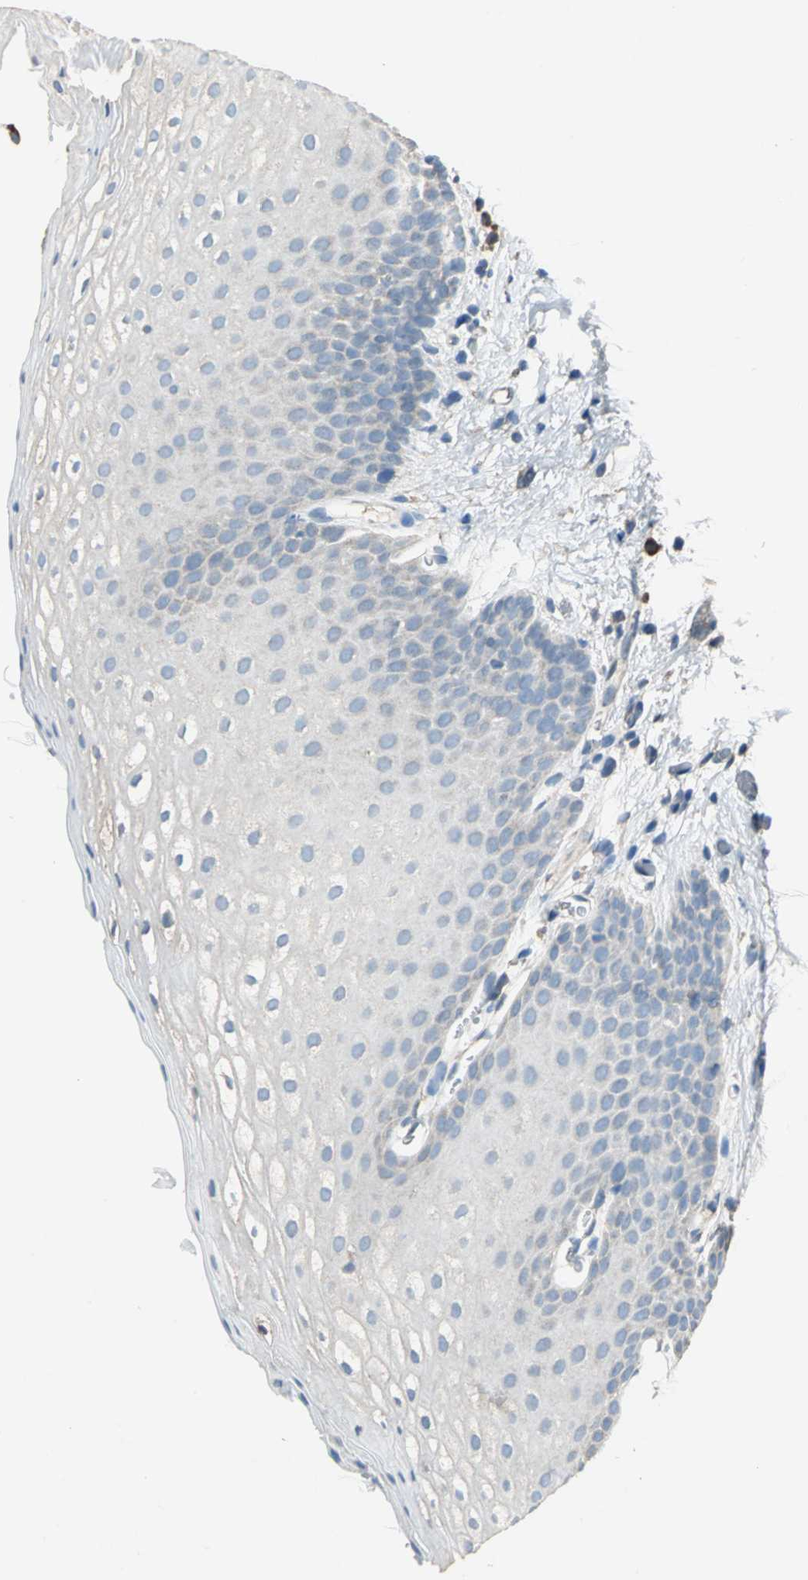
{"staining": {"intensity": "weak", "quantity": "<25%", "location": "cytoplasmic/membranous"}, "tissue": "skin", "cell_type": "Epidermal cells", "image_type": "normal", "snomed": [{"axis": "morphology", "description": "Normal tissue, NOS"}, {"axis": "morphology", "description": "Hemorrhoids"}, {"axis": "morphology", "description": "Inflammation, NOS"}, {"axis": "topography", "description": "Anal"}], "caption": "The micrograph exhibits no significant expression in epidermal cells of skin.", "gene": "HEPH", "patient": {"sex": "male", "age": 60}}